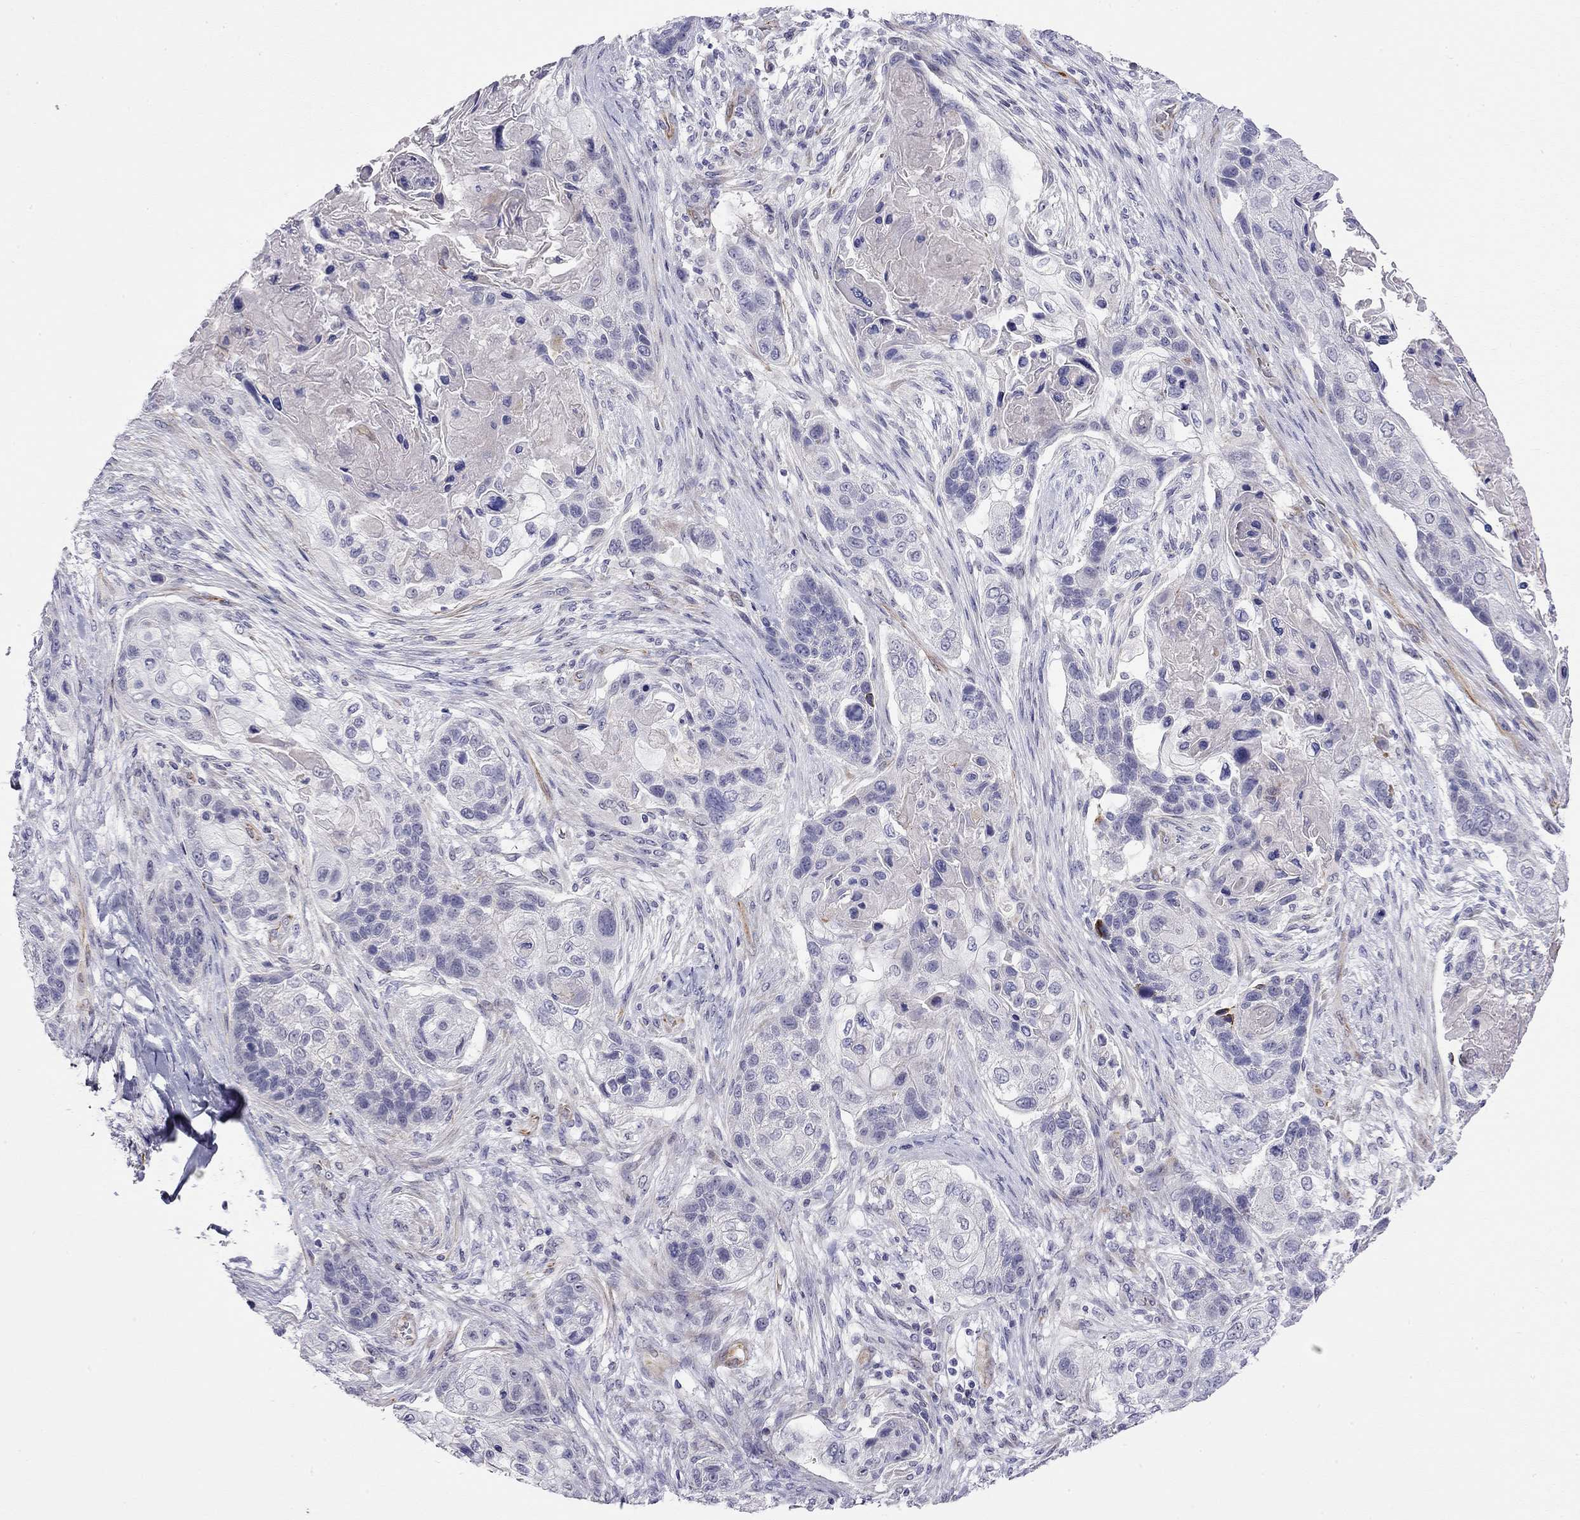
{"staining": {"intensity": "negative", "quantity": "none", "location": "none"}, "tissue": "lung cancer", "cell_type": "Tumor cells", "image_type": "cancer", "snomed": [{"axis": "morphology", "description": "Squamous cell carcinoma, NOS"}, {"axis": "topography", "description": "Lung"}], "caption": "There is no significant expression in tumor cells of squamous cell carcinoma (lung). Nuclei are stained in blue.", "gene": "RTL1", "patient": {"sex": "male", "age": 69}}